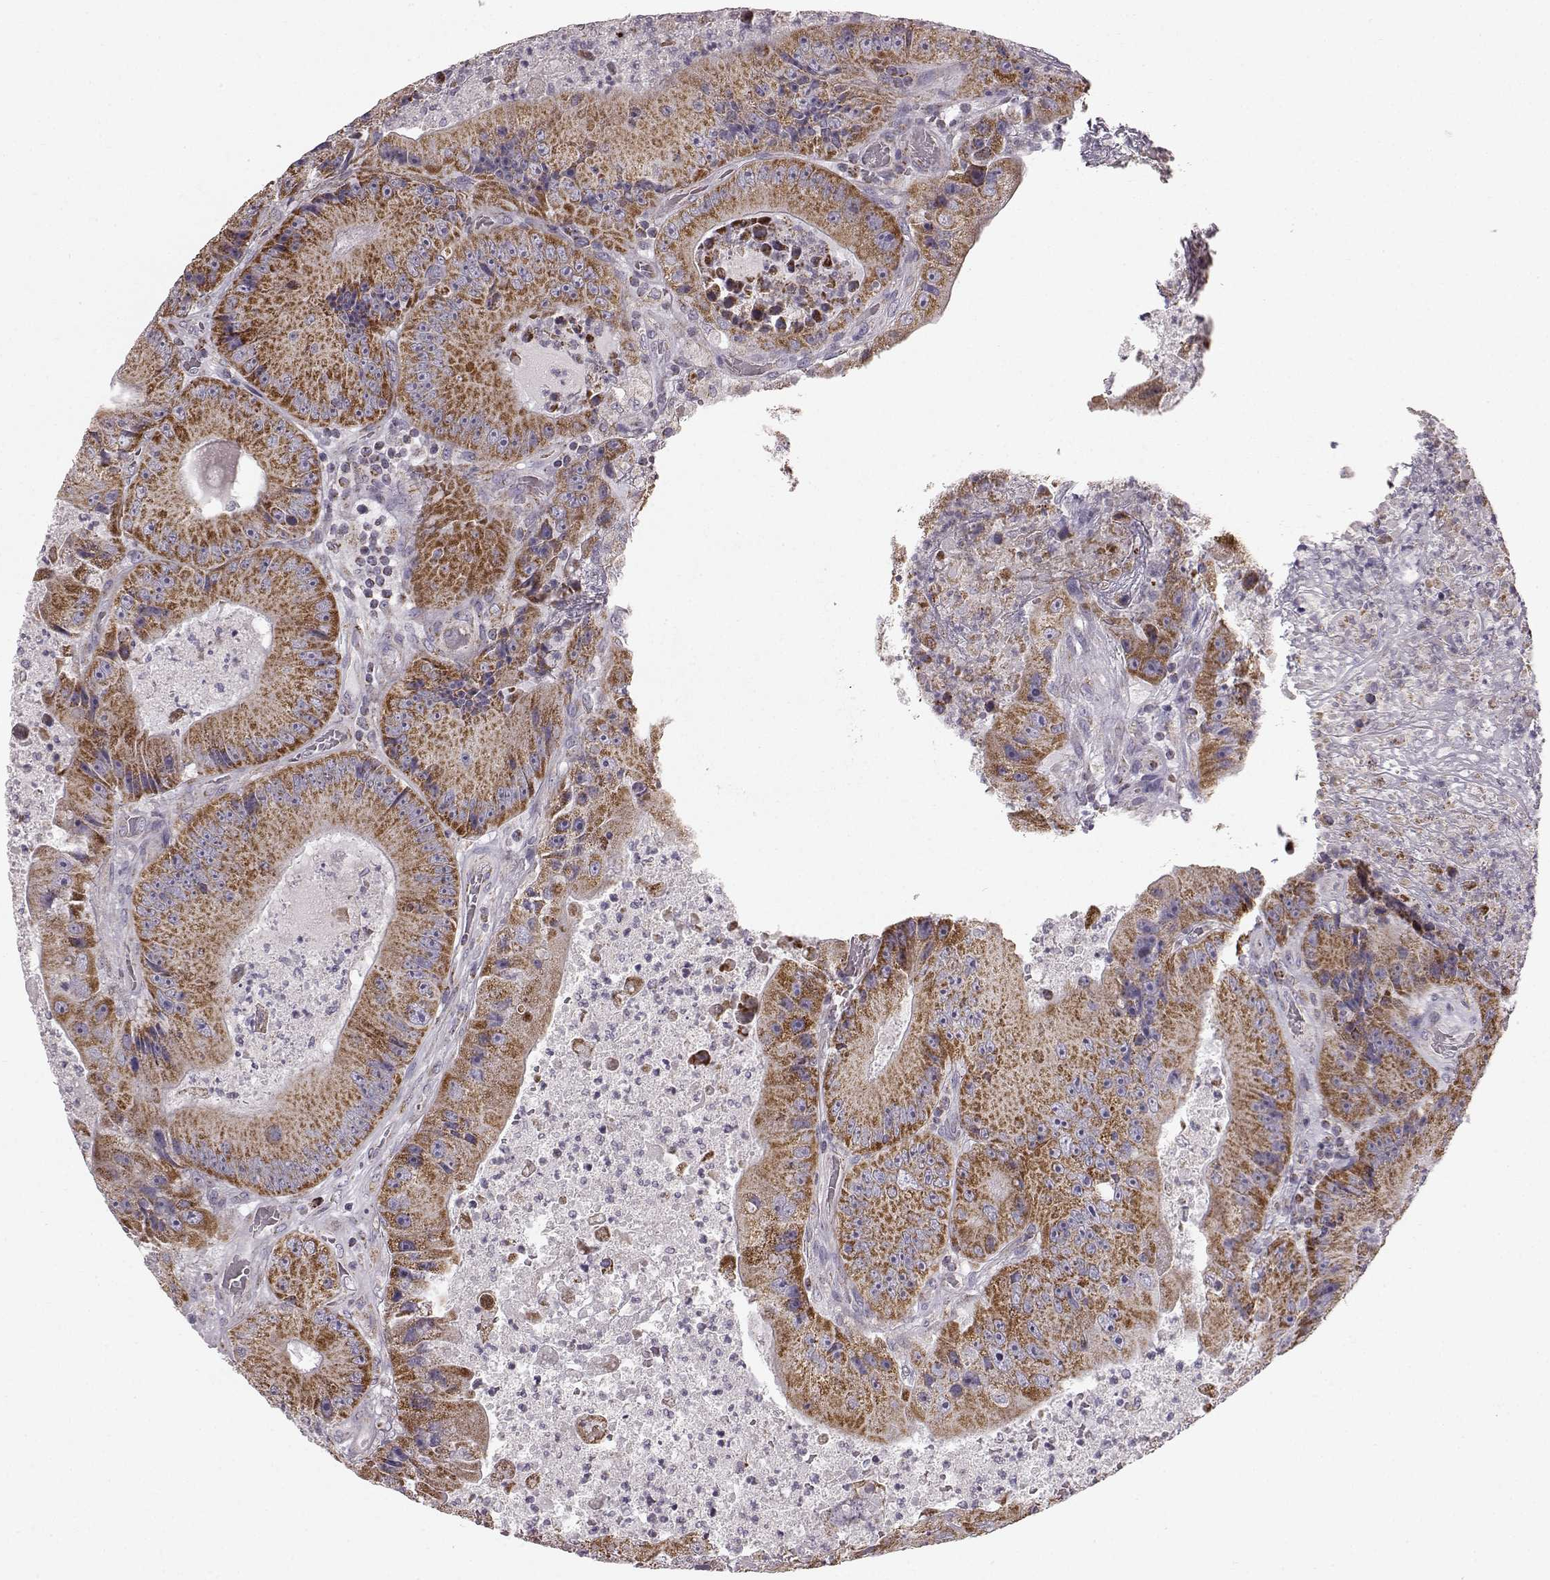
{"staining": {"intensity": "strong", "quantity": ">75%", "location": "cytoplasmic/membranous"}, "tissue": "colorectal cancer", "cell_type": "Tumor cells", "image_type": "cancer", "snomed": [{"axis": "morphology", "description": "Adenocarcinoma, NOS"}, {"axis": "topography", "description": "Colon"}], "caption": "Immunohistochemistry micrograph of human colorectal adenocarcinoma stained for a protein (brown), which shows high levels of strong cytoplasmic/membranous staining in about >75% of tumor cells.", "gene": "FAM8A1", "patient": {"sex": "female", "age": 86}}